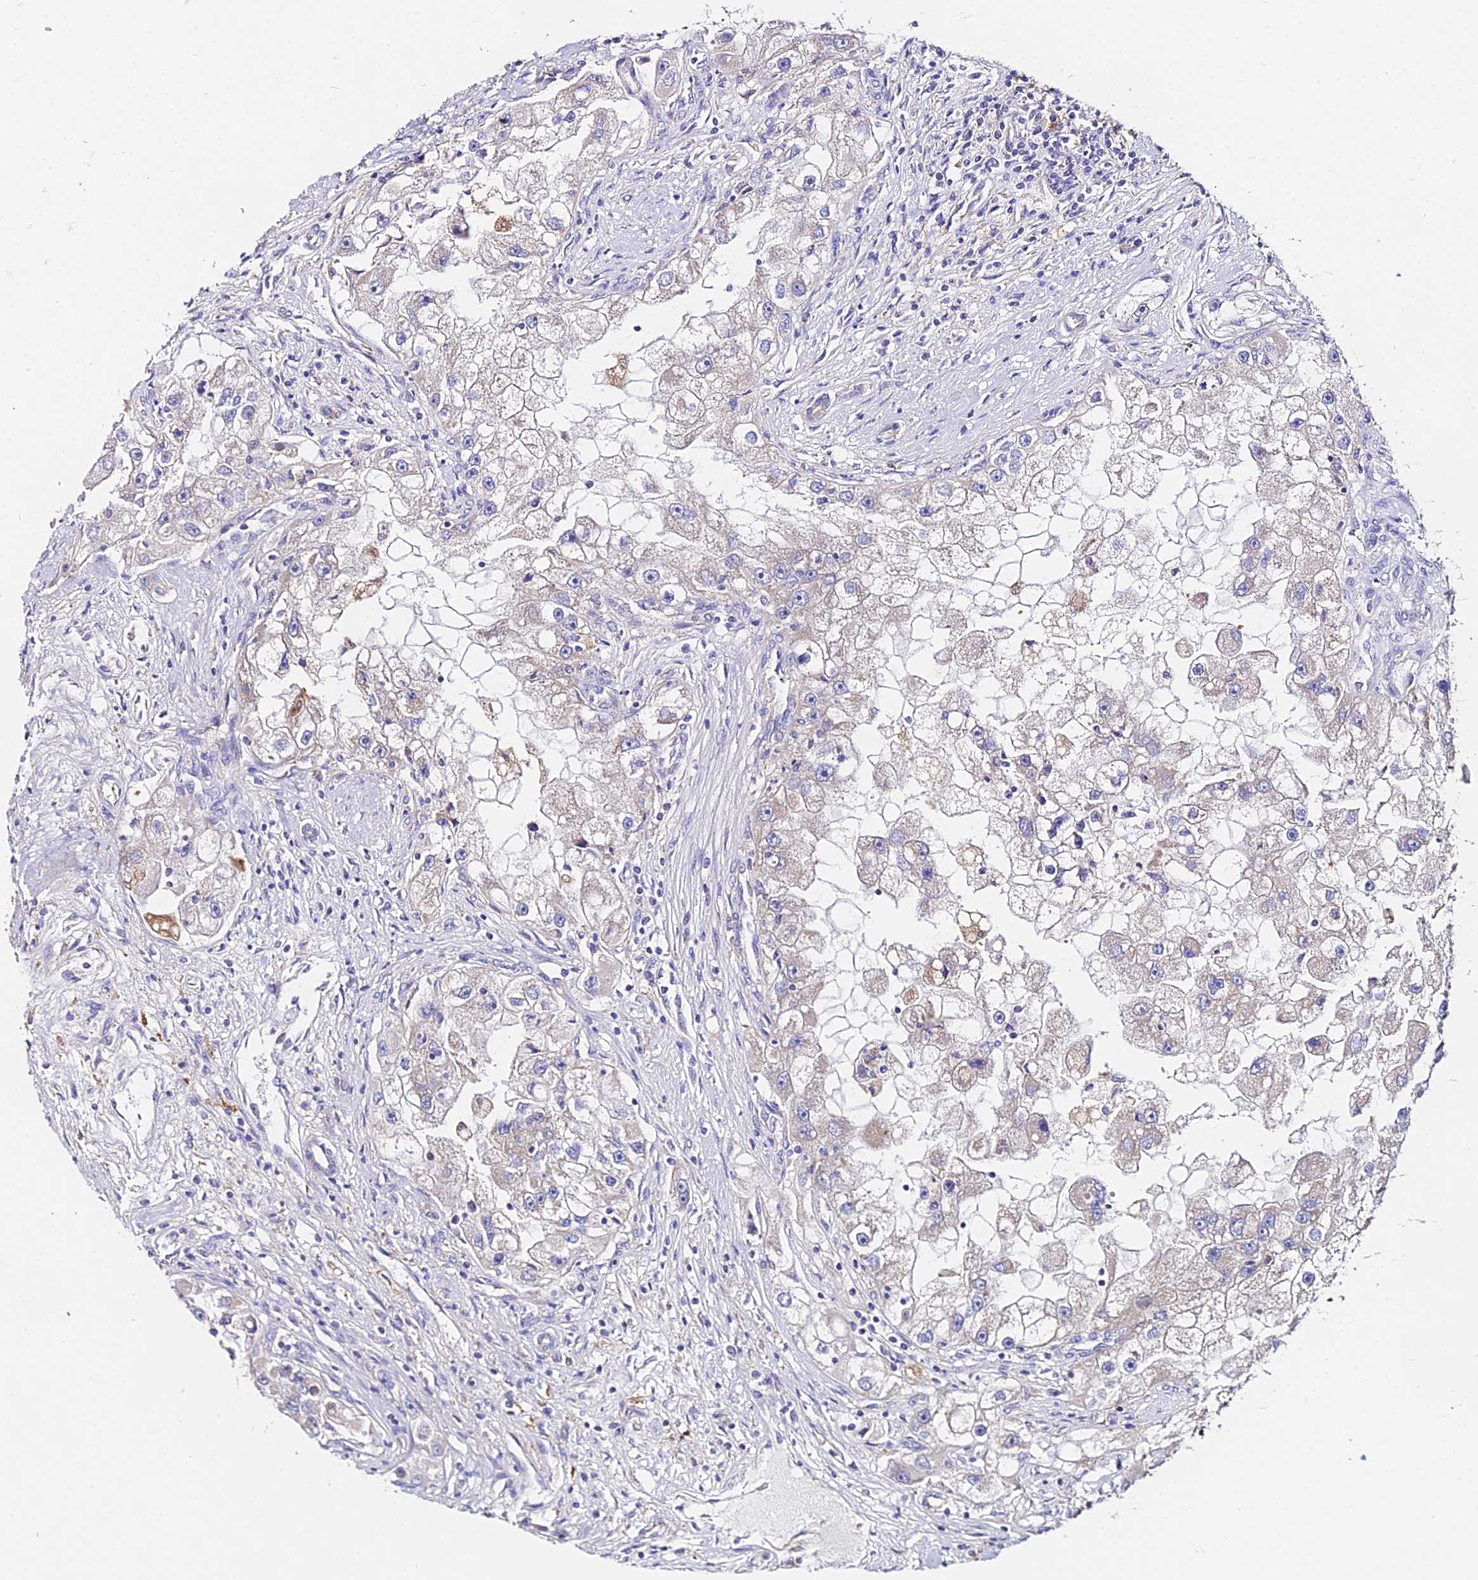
{"staining": {"intensity": "negative", "quantity": "none", "location": "none"}, "tissue": "renal cancer", "cell_type": "Tumor cells", "image_type": "cancer", "snomed": [{"axis": "morphology", "description": "Adenocarcinoma, NOS"}, {"axis": "topography", "description": "Kidney"}], "caption": "This is an immunohistochemistry (IHC) micrograph of renal adenocarcinoma. There is no positivity in tumor cells.", "gene": "PPP2R2C", "patient": {"sex": "male", "age": 63}}